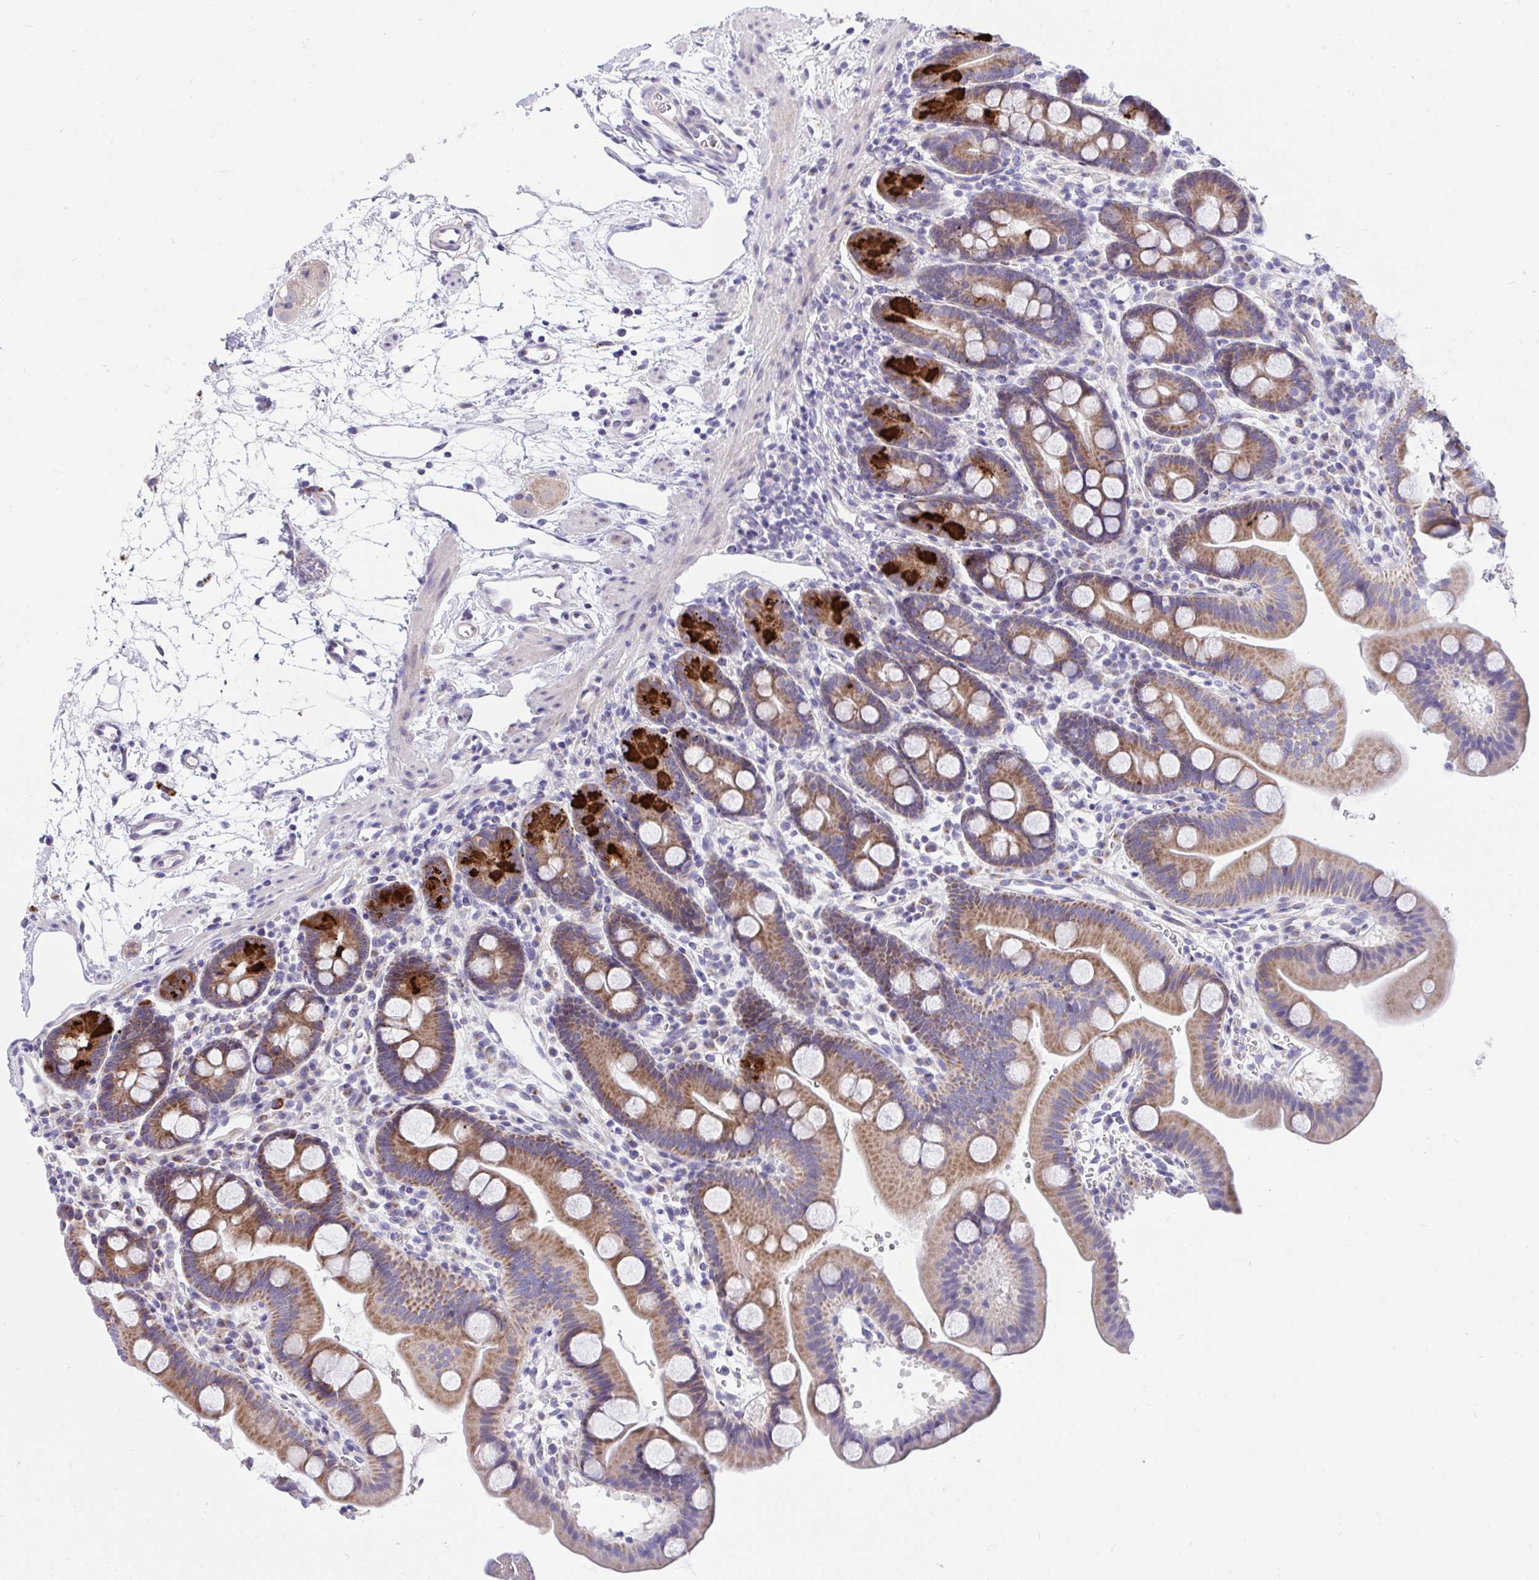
{"staining": {"intensity": "strong", "quantity": ">75%", "location": "cytoplasmic/membranous"}, "tissue": "duodenum", "cell_type": "Glandular cells", "image_type": "normal", "snomed": [{"axis": "morphology", "description": "Normal tissue, NOS"}, {"axis": "topography", "description": "Duodenum"}], "caption": "A histopathology image showing strong cytoplasmic/membranous expression in approximately >75% of glandular cells in unremarkable duodenum, as visualized by brown immunohistochemical staining.", "gene": "DTX3", "patient": {"sex": "male", "age": 59}}